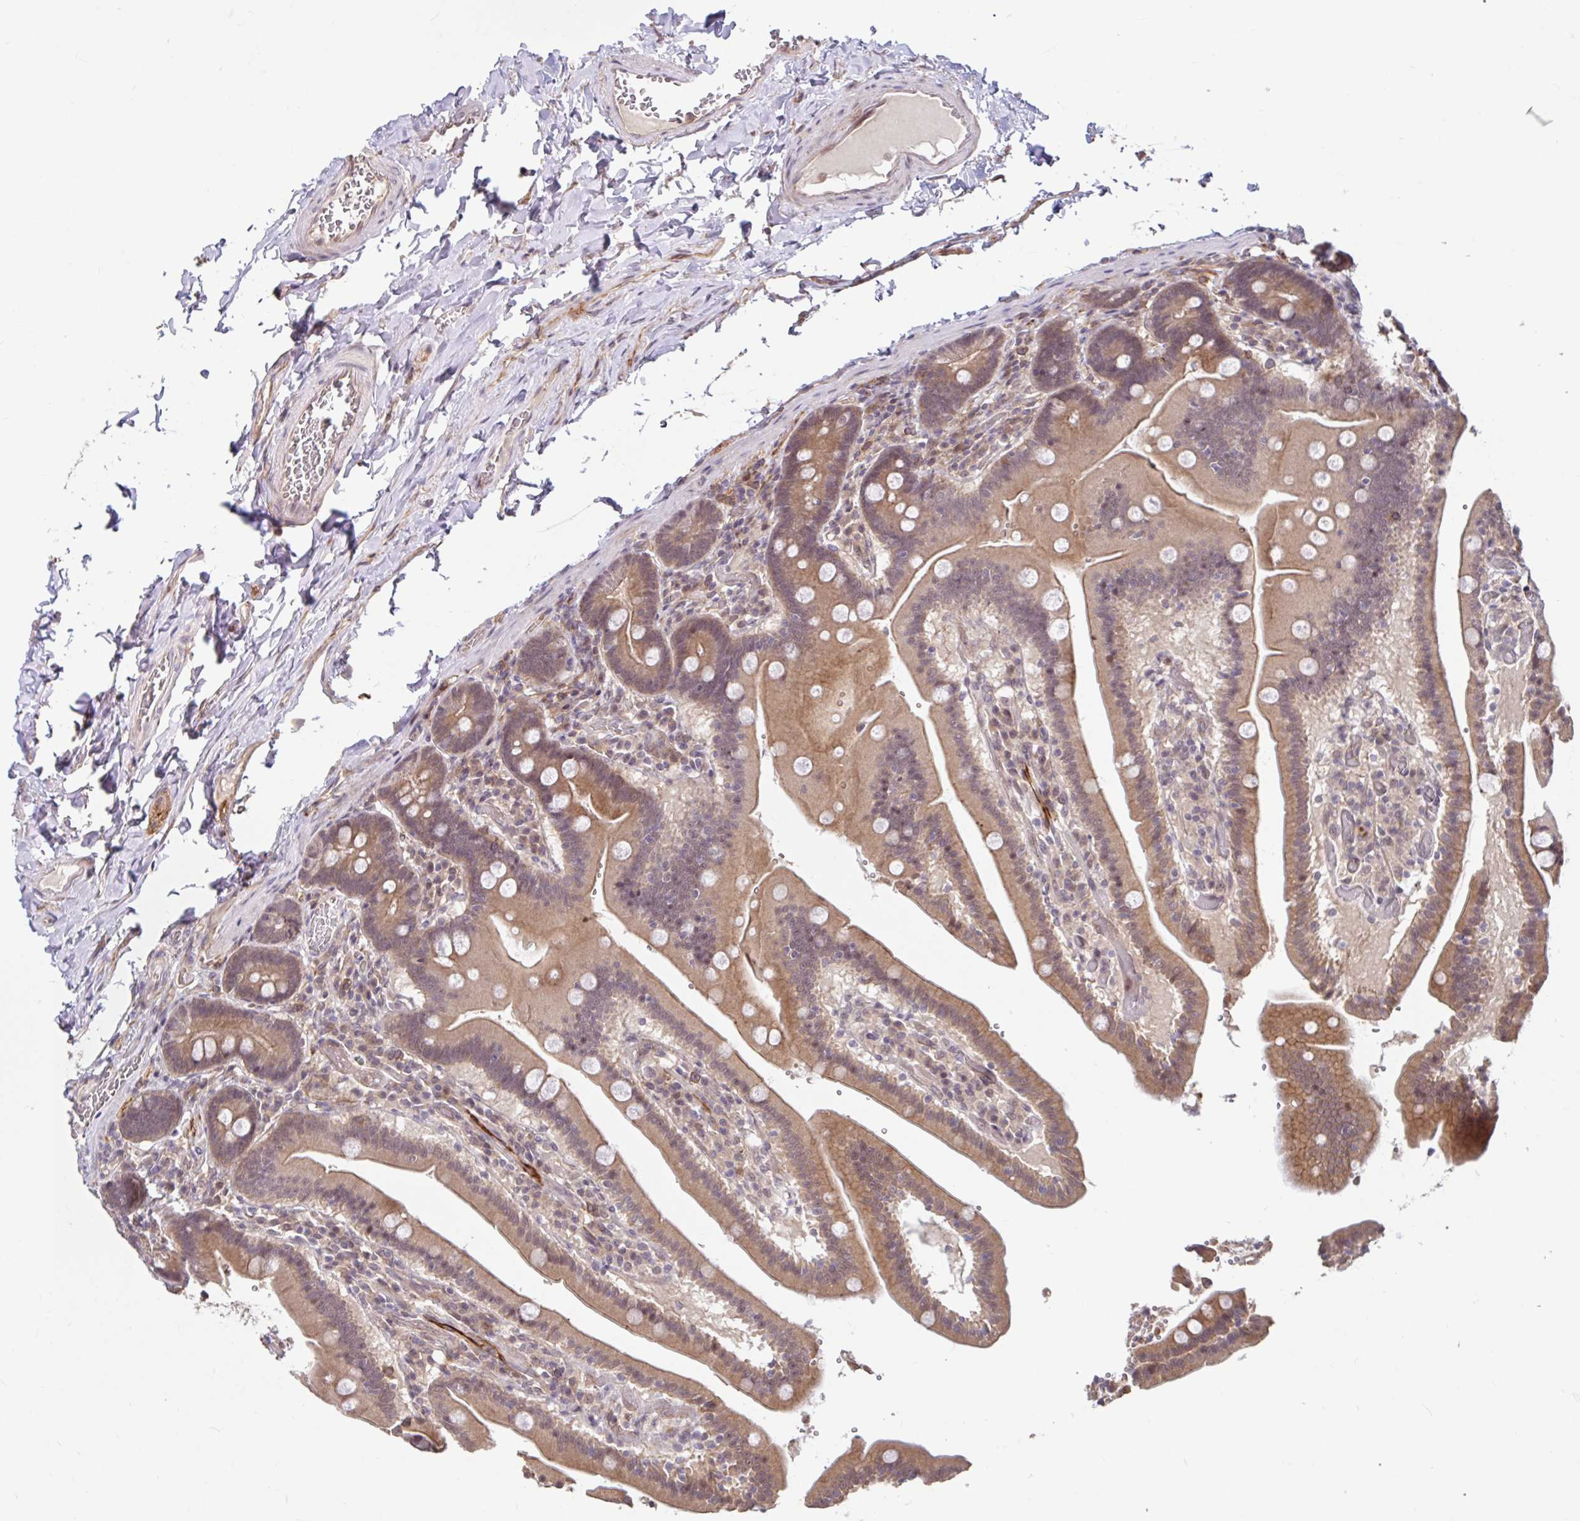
{"staining": {"intensity": "moderate", "quantity": "25%-75%", "location": "cytoplasmic/membranous"}, "tissue": "duodenum", "cell_type": "Glandular cells", "image_type": "normal", "snomed": [{"axis": "morphology", "description": "Normal tissue, NOS"}, {"axis": "topography", "description": "Duodenum"}], "caption": "Benign duodenum displays moderate cytoplasmic/membranous staining in approximately 25%-75% of glandular cells.", "gene": "STYXL1", "patient": {"sex": "female", "age": 62}}